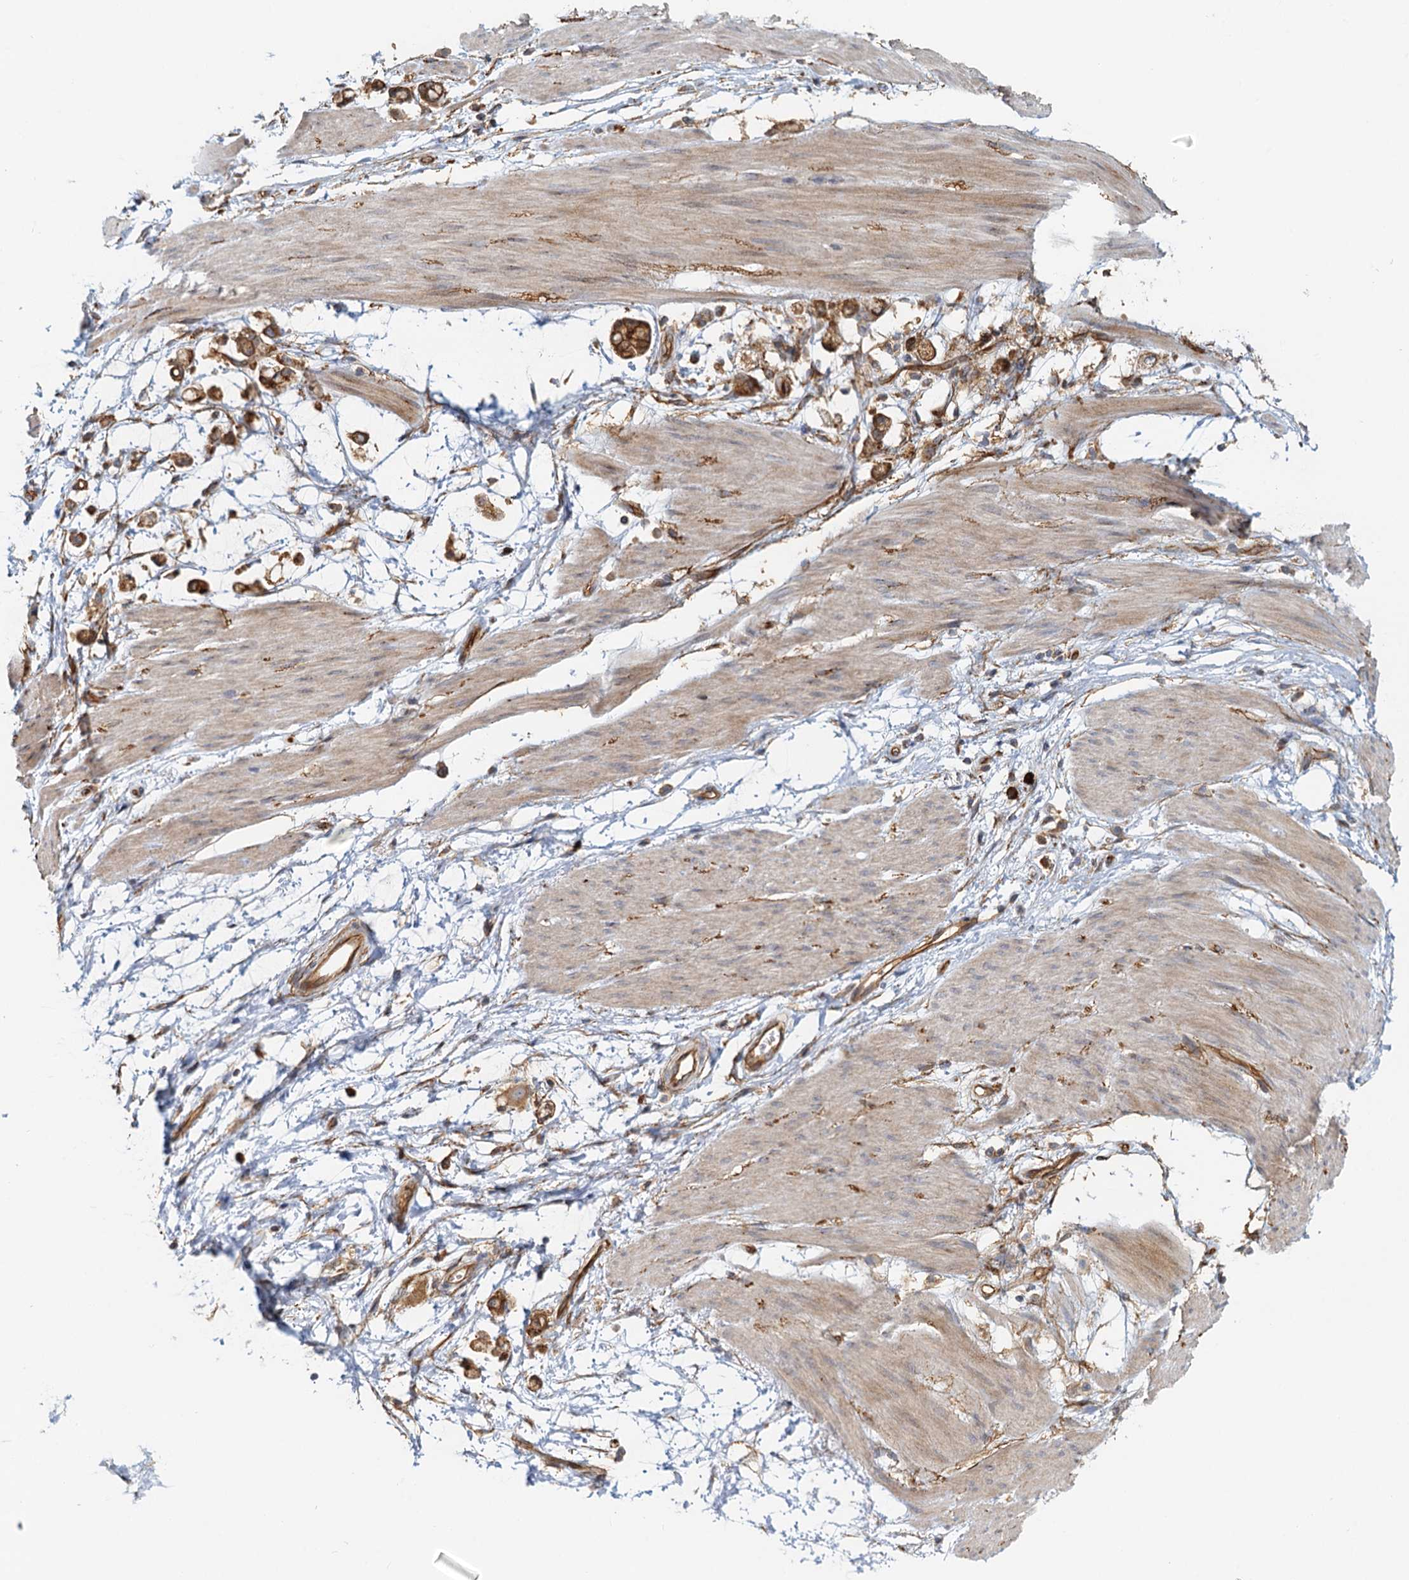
{"staining": {"intensity": "moderate", "quantity": ">75%", "location": "cytoplasmic/membranous"}, "tissue": "stomach cancer", "cell_type": "Tumor cells", "image_type": "cancer", "snomed": [{"axis": "morphology", "description": "Adenocarcinoma, NOS"}, {"axis": "topography", "description": "Stomach"}], "caption": "Stomach cancer (adenocarcinoma) stained with a brown dye demonstrates moderate cytoplasmic/membranous positive expression in approximately >75% of tumor cells.", "gene": "NIPAL3", "patient": {"sex": "female", "age": 60}}